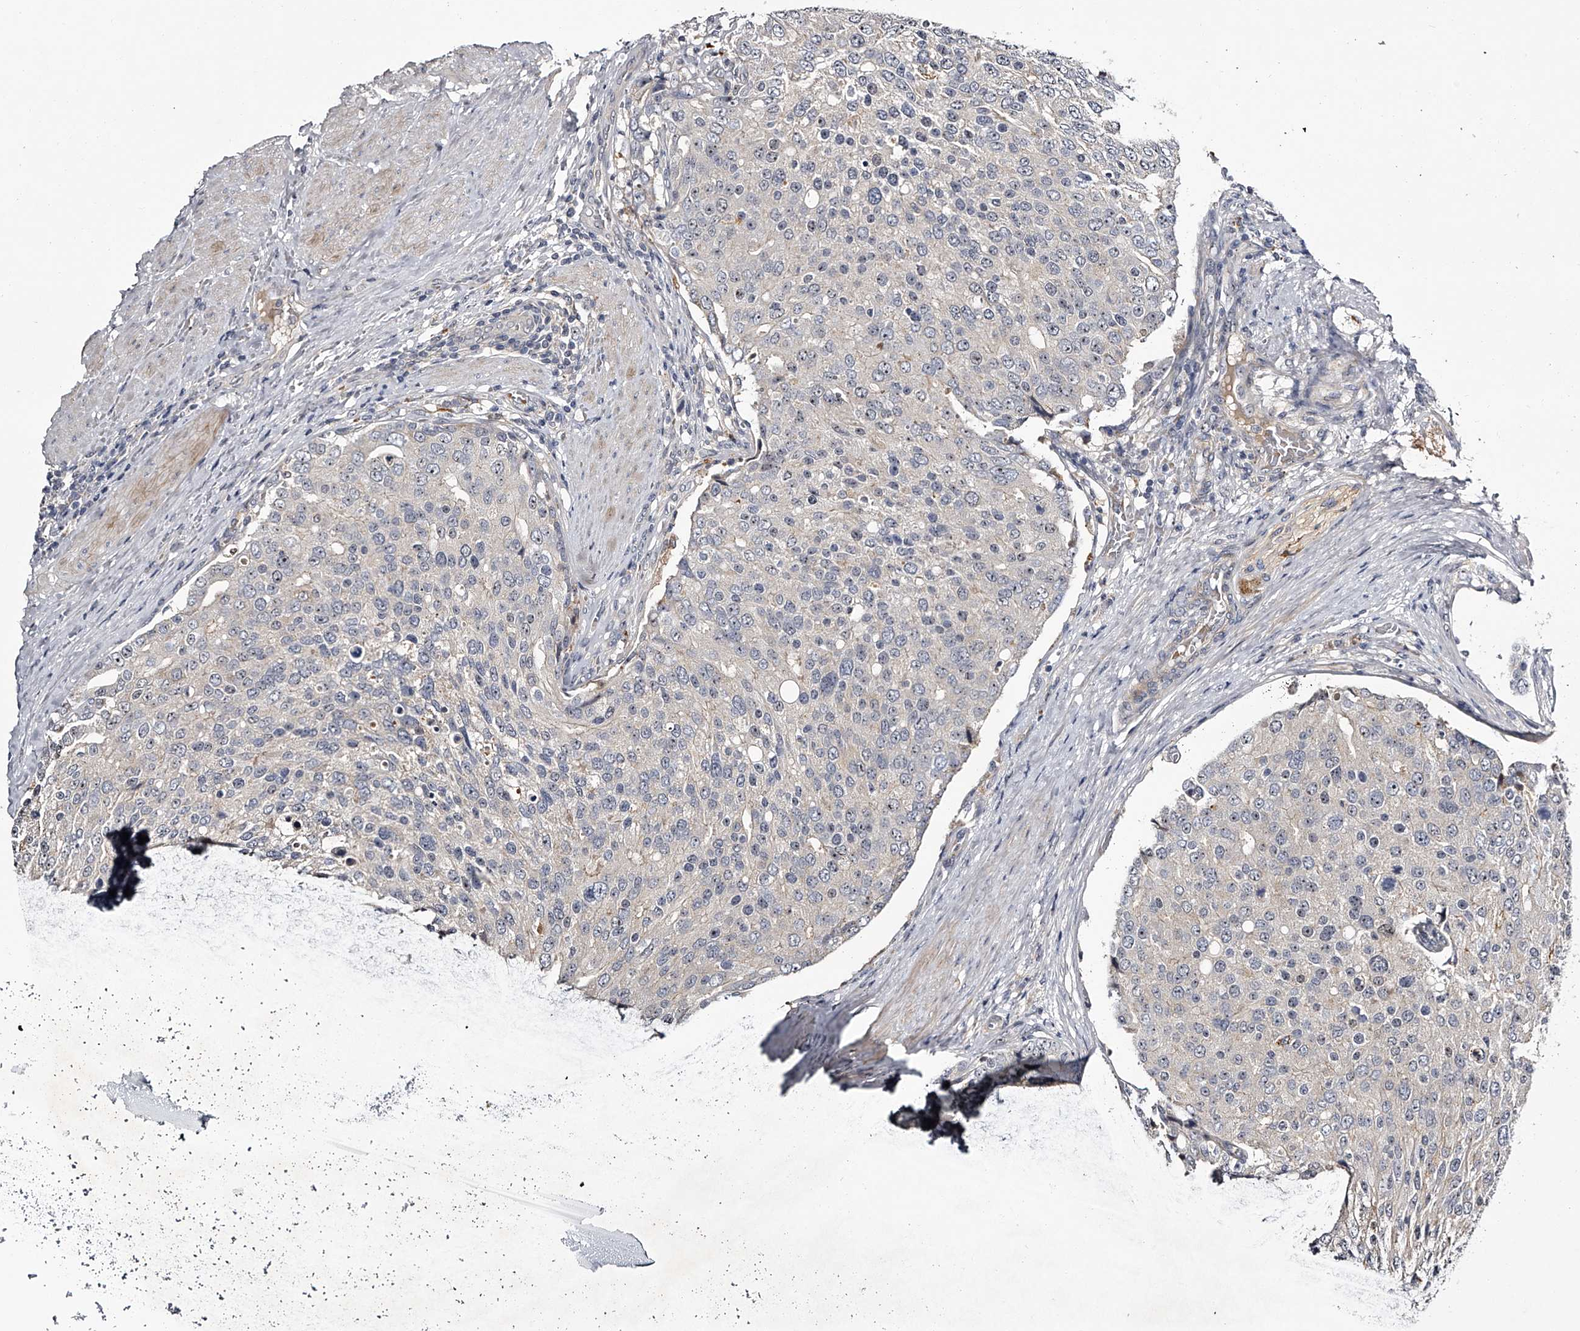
{"staining": {"intensity": "negative", "quantity": "none", "location": "none"}, "tissue": "prostate cancer", "cell_type": "Tumor cells", "image_type": "cancer", "snomed": [{"axis": "morphology", "description": "Adenocarcinoma, High grade"}, {"axis": "topography", "description": "Prostate"}], "caption": "There is no significant expression in tumor cells of prostate high-grade adenocarcinoma.", "gene": "MDN1", "patient": {"sex": "male", "age": 50}}